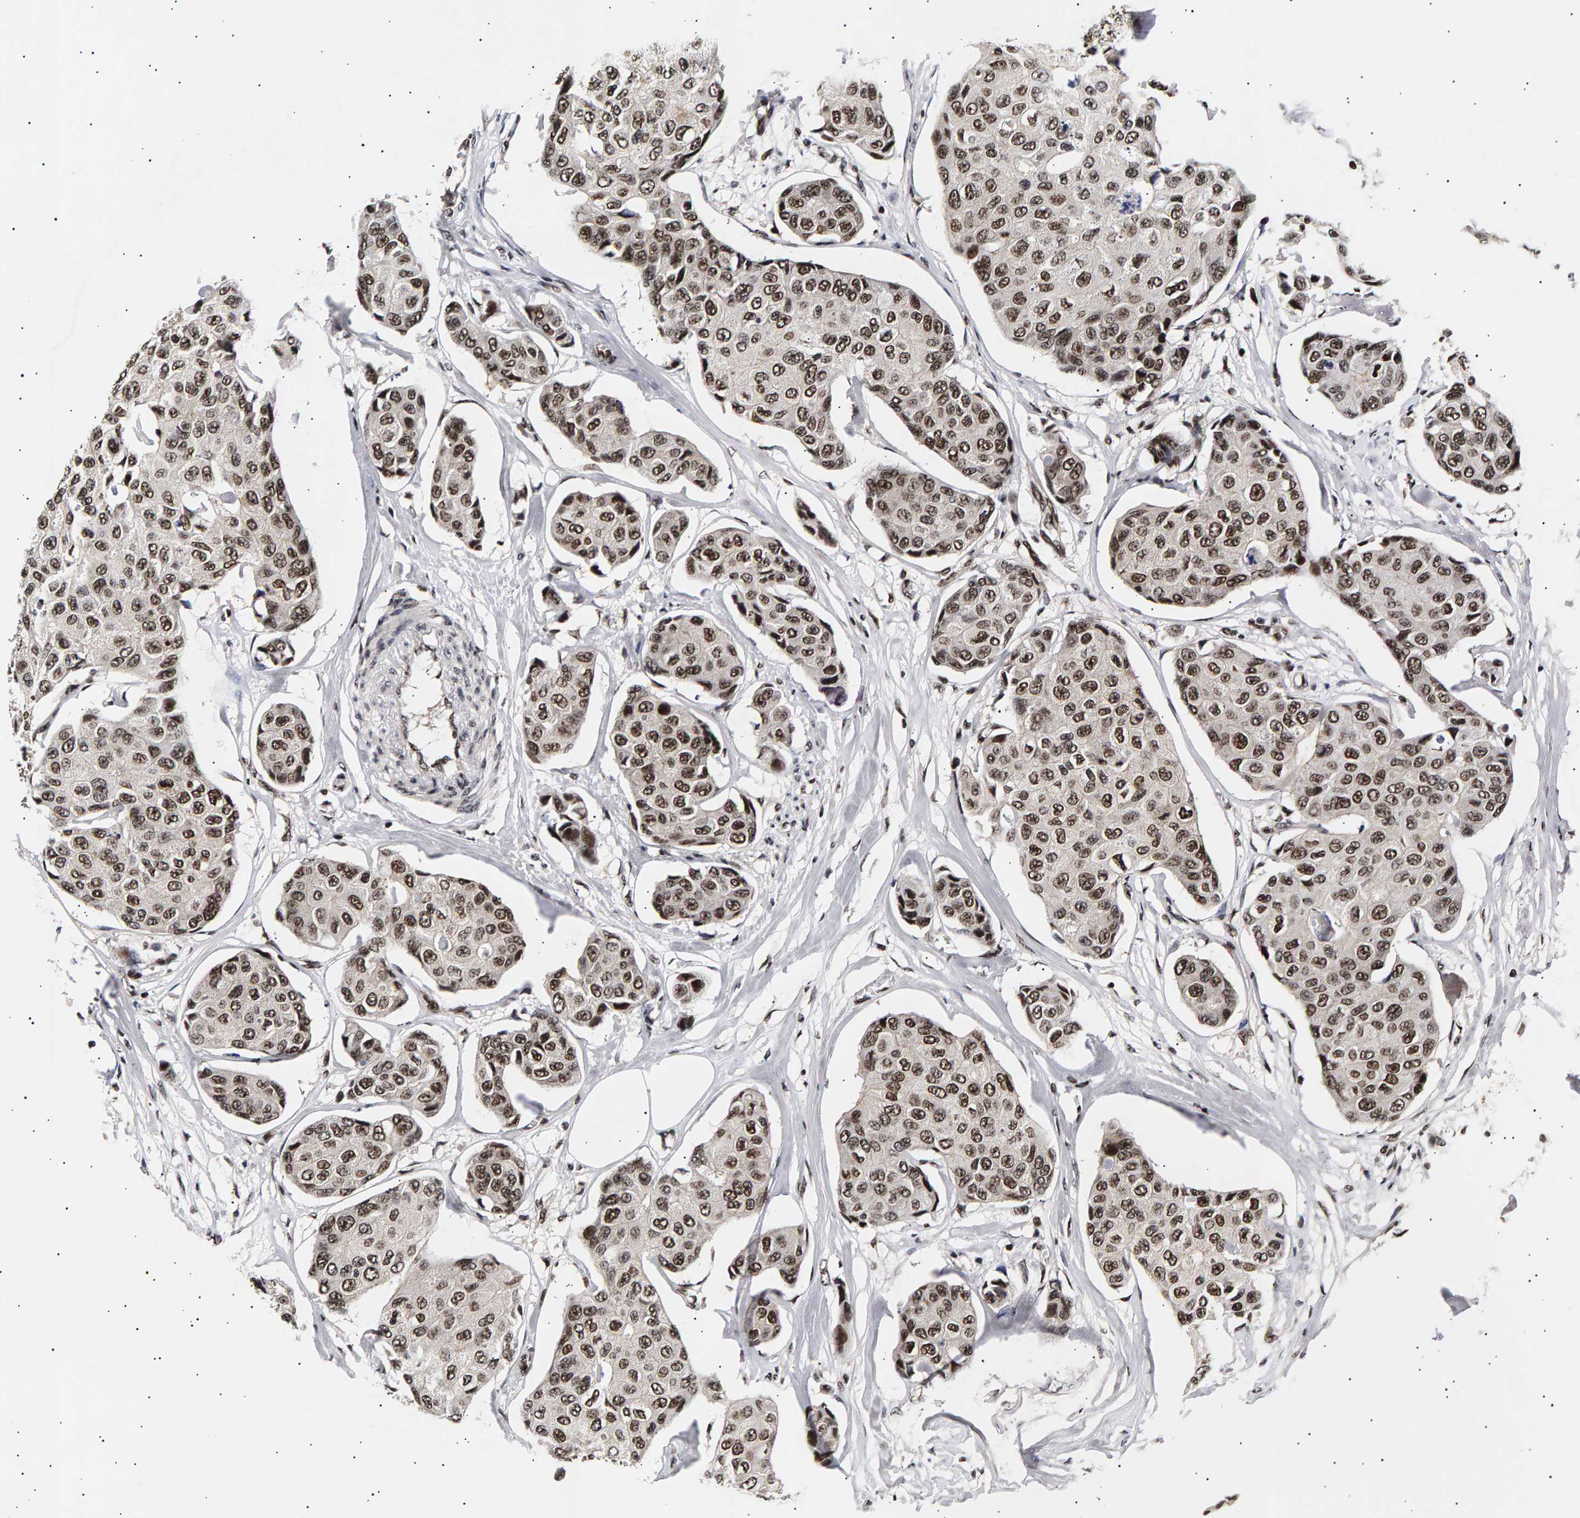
{"staining": {"intensity": "strong", "quantity": ">75%", "location": "nuclear"}, "tissue": "breast cancer", "cell_type": "Tumor cells", "image_type": "cancer", "snomed": [{"axis": "morphology", "description": "Duct carcinoma"}, {"axis": "topography", "description": "Breast"}], "caption": "Breast cancer stained for a protein demonstrates strong nuclear positivity in tumor cells.", "gene": "ANKRD40", "patient": {"sex": "female", "age": 80}}